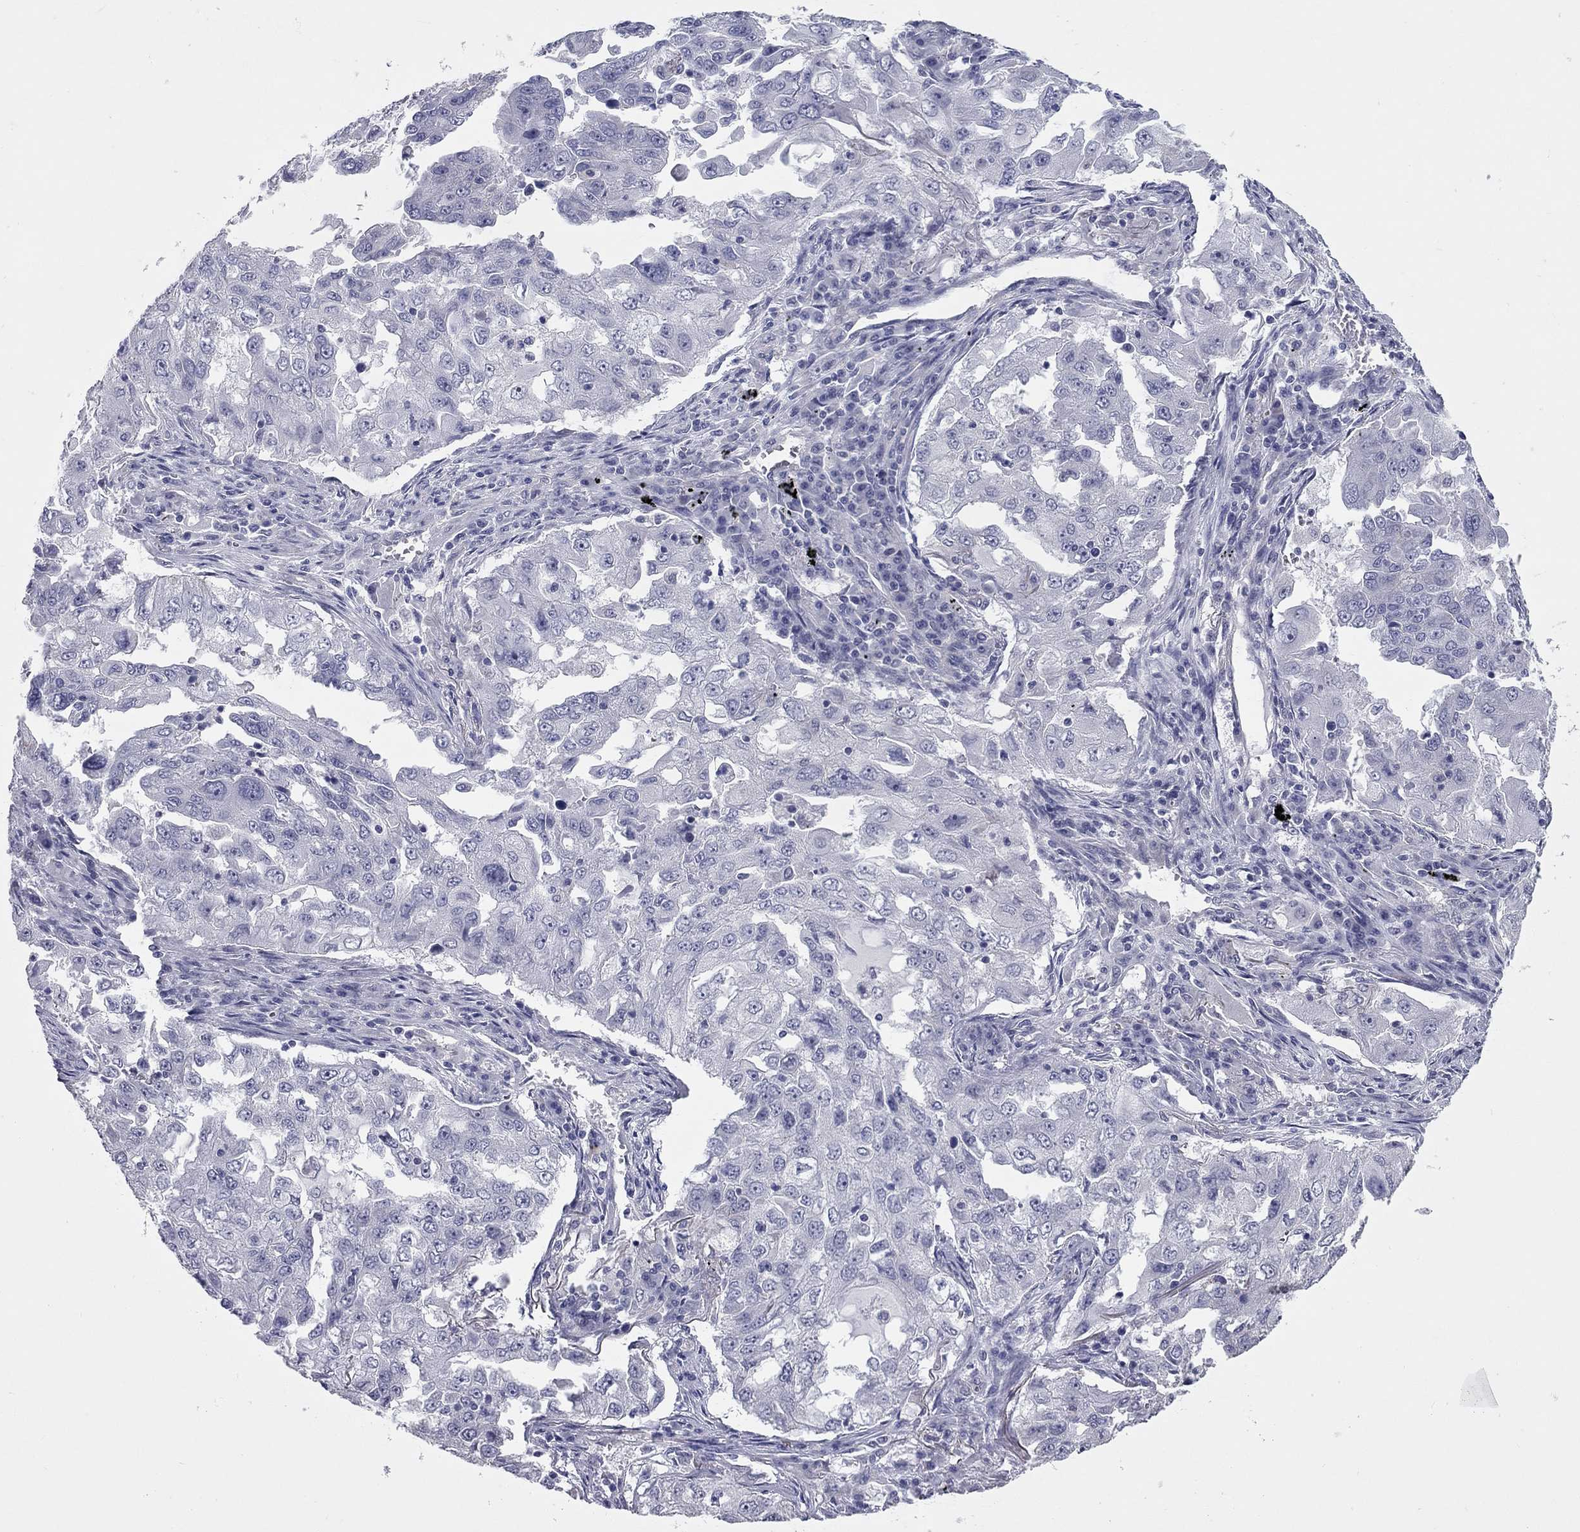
{"staining": {"intensity": "negative", "quantity": "none", "location": "none"}, "tissue": "lung cancer", "cell_type": "Tumor cells", "image_type": "cancer", "snomed": [{"axis": "morphology", "description": "Adenocarcinoma, NOS"}, {"axis": "topography", "description": "Lung"}], "caption": "This is an immunohistochemistry (IHC) photomicrograph of lung cancer. There is no staining in tumor cells.", "gene": "SHOC2", "patient": {"sex": "female", "age": 61}}